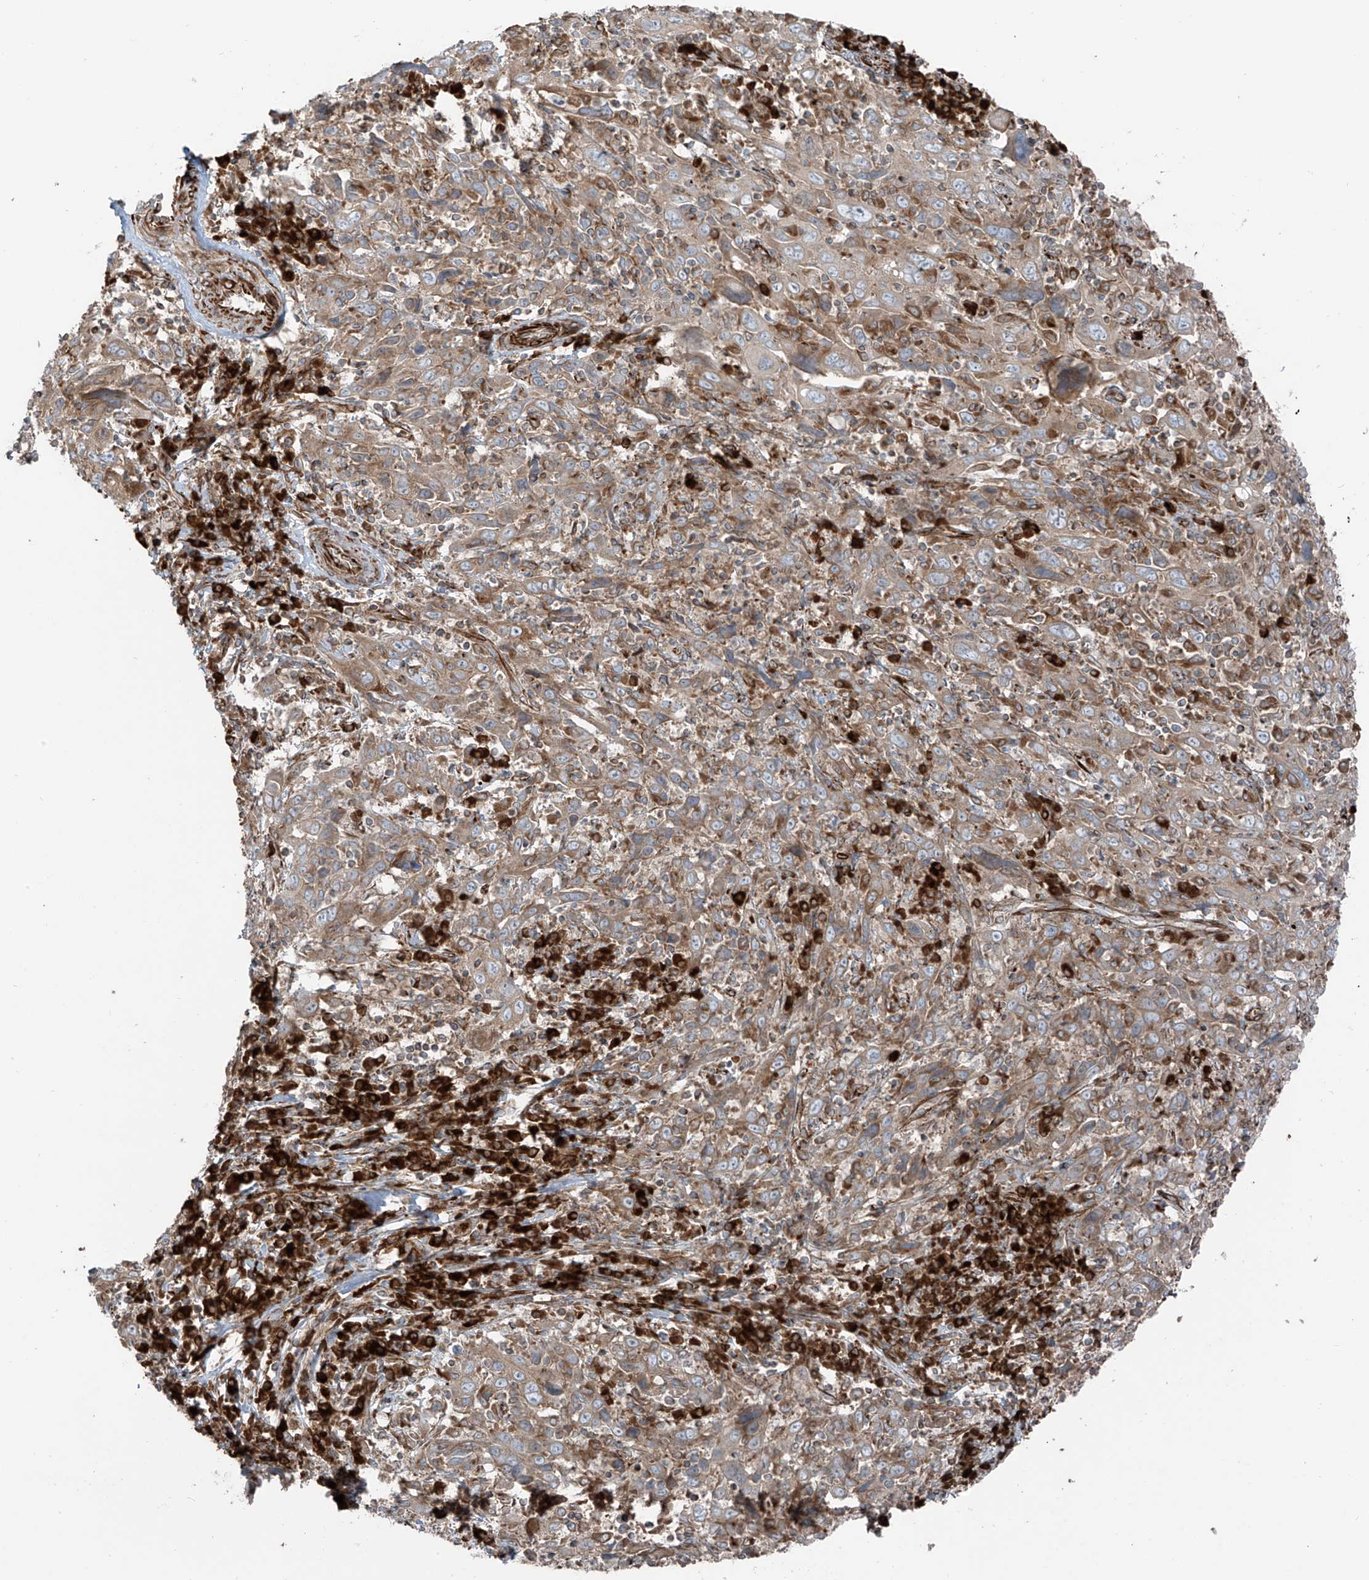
{"staining": {"intensity": "moderate", "quantity": ">75%", "location": "cytoplasmic/membranous"}, "tissue": "cervical cancer", "cell_type": "Tumor cells", "image_type": "cancer", "snomed": [{"axis": "morphology", "description": "Squamous cell carcinoma, NOS"}, {"axis": "topography", "description": "Cervix"}], "caption": "About >75% of tumor cells in squamous cell carcinoma (cervical) show moderate cytoplasmic/membranous protein staining as visualized by brown immunohistochemical staining.", "gene": "ERLEC1", "patient": {"sex": "female", "age": 46}}